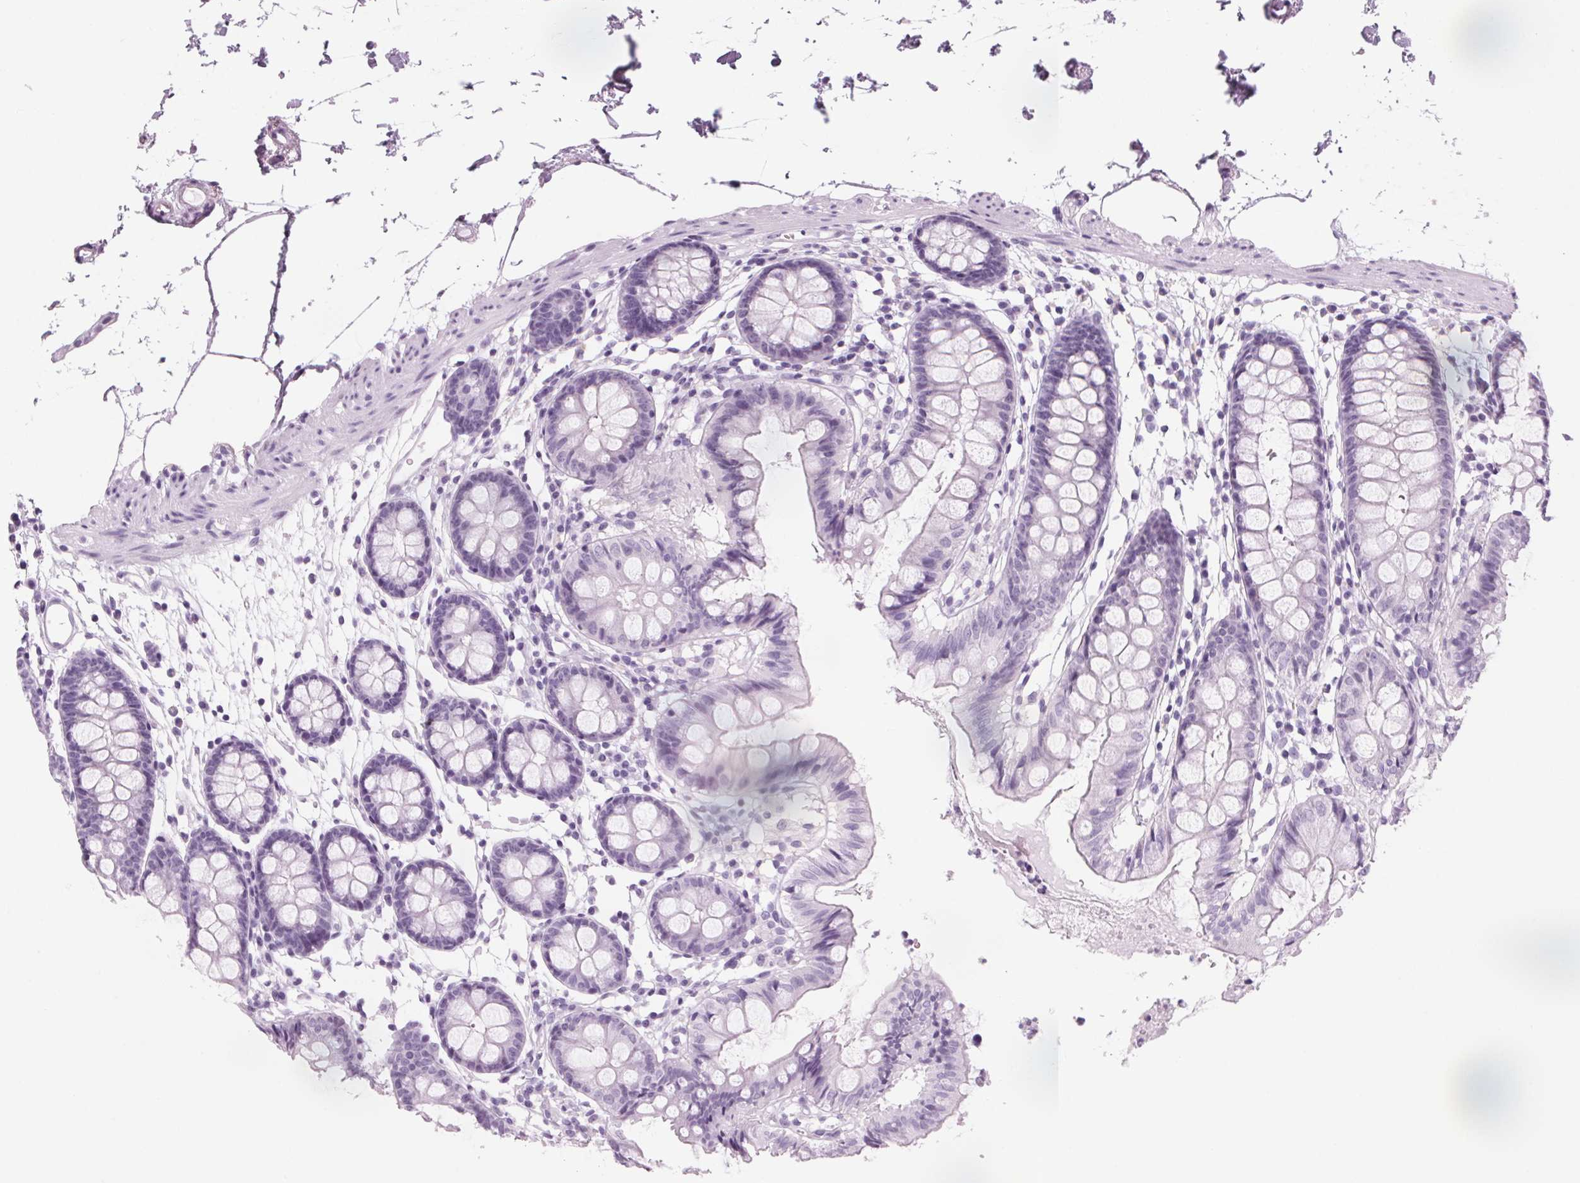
{"staining": {"intensity": "negative", "quantity": "none", "location": "none"}, "tissue": "colon", "cell_type": "Endothelial cells", "image_type": "normal", "snomed": [{"axis": "morphology", "description": "Normal tissue, NOS"}, {"axis": "topography", "description": "Colon"}], "caption": "Immunohistochemistry histopathology image of unremarkable colon: colon stained with DAB reveals no significant protein expression in endothelial cells.", "gene": "DNTTIP2", "patient": {"sex": "female", "age": 84}}